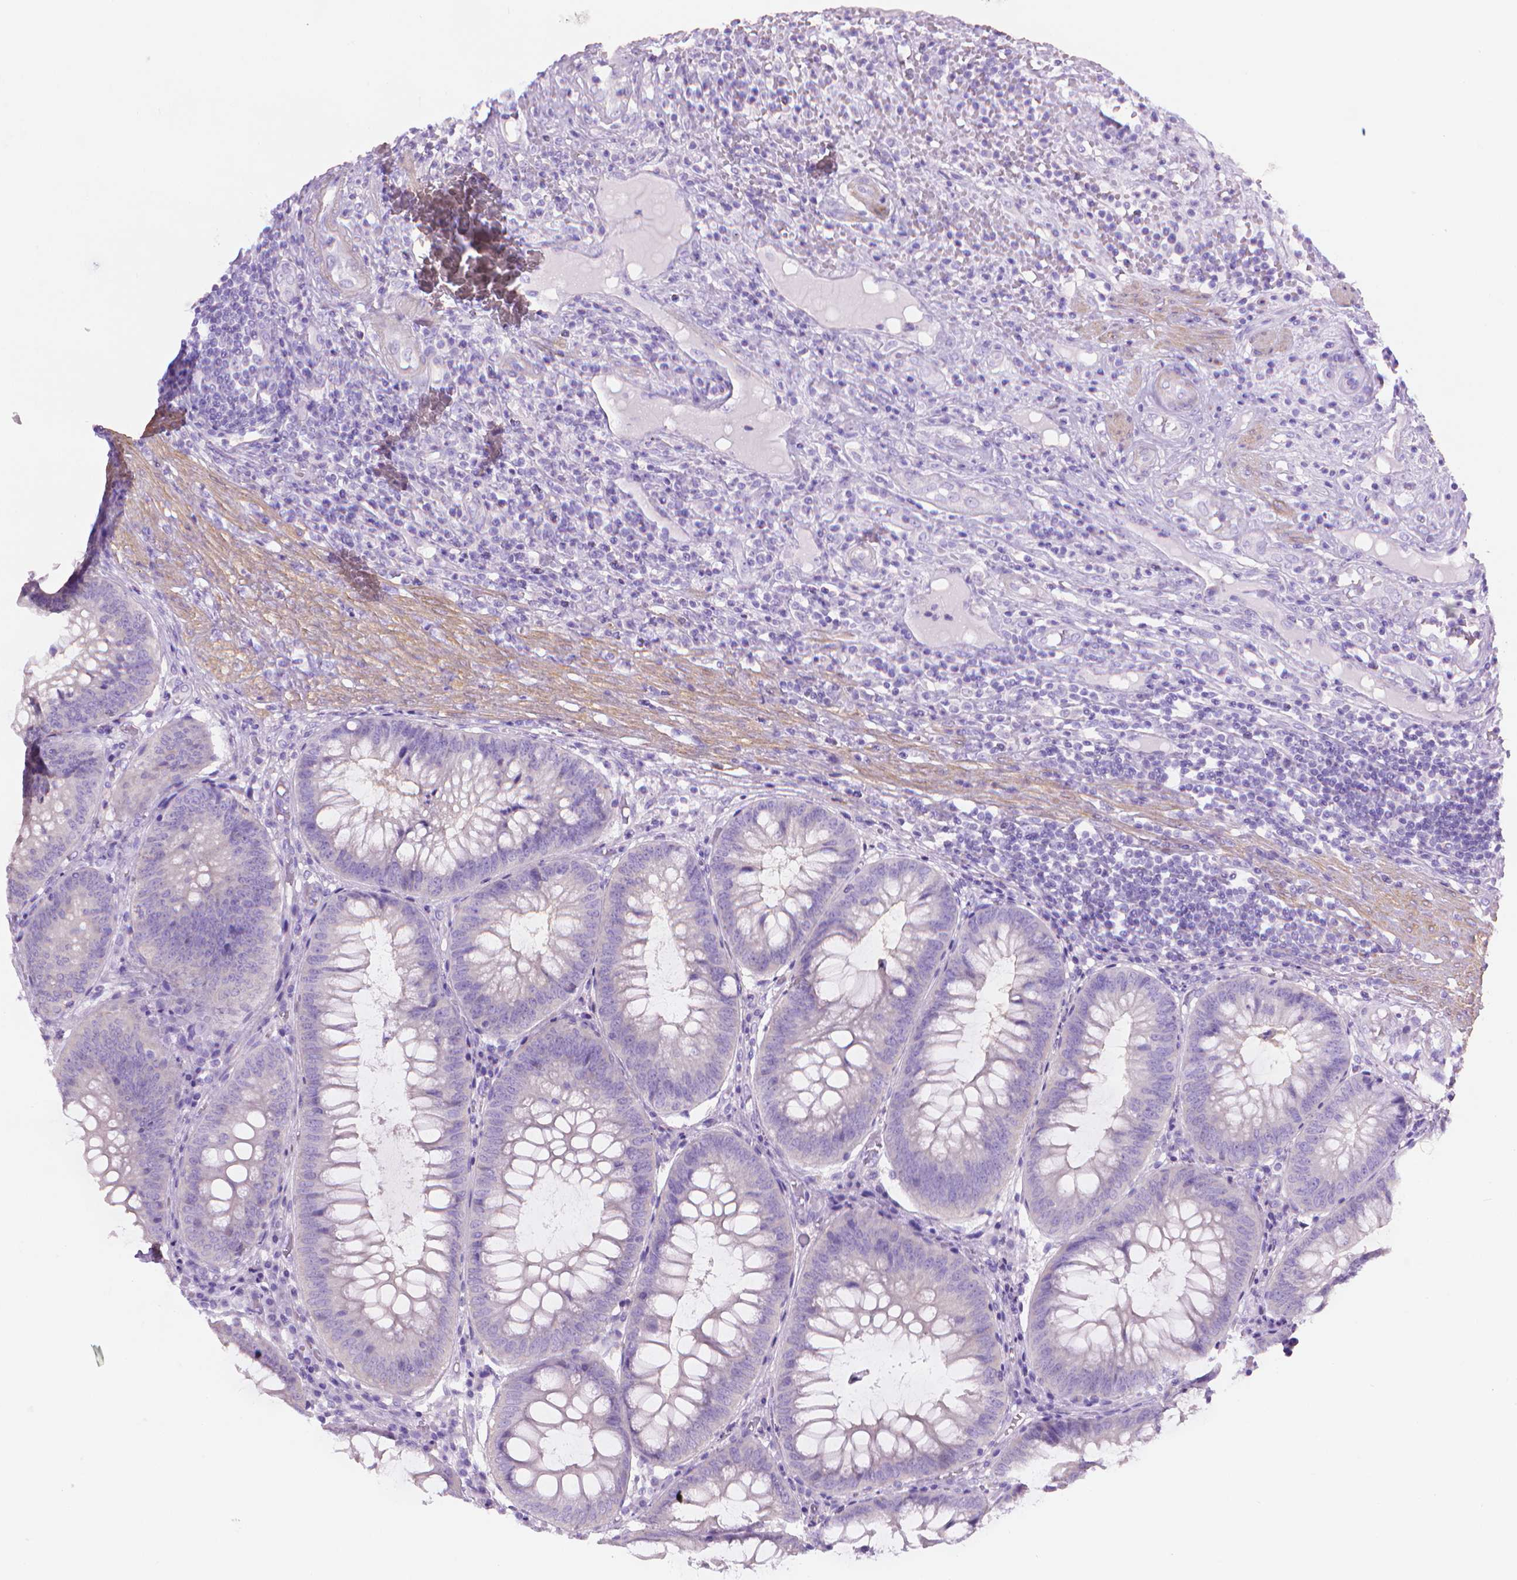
{"staining": {"intensity": "negative", "quantity": "none", "location": "none"}, "tissue": "appendix", "cell_type": "Glandular cells", "image_type": "normal", "snomed": [{"axis": "morphology", "description": "Normal tissue, NOS"}, {"axis": "morphology", "description": "Inflammation, NOS"}, {"axis": "topography", "description": "Appendix"}], "caption": "DAB (3,3'-diaminobenzidine) immunohistochemical staining of normal human appendix exhibits no significant staining in glandular cells.", "gene": "FASN", "patient": {"sex": "male", "age": 16}}